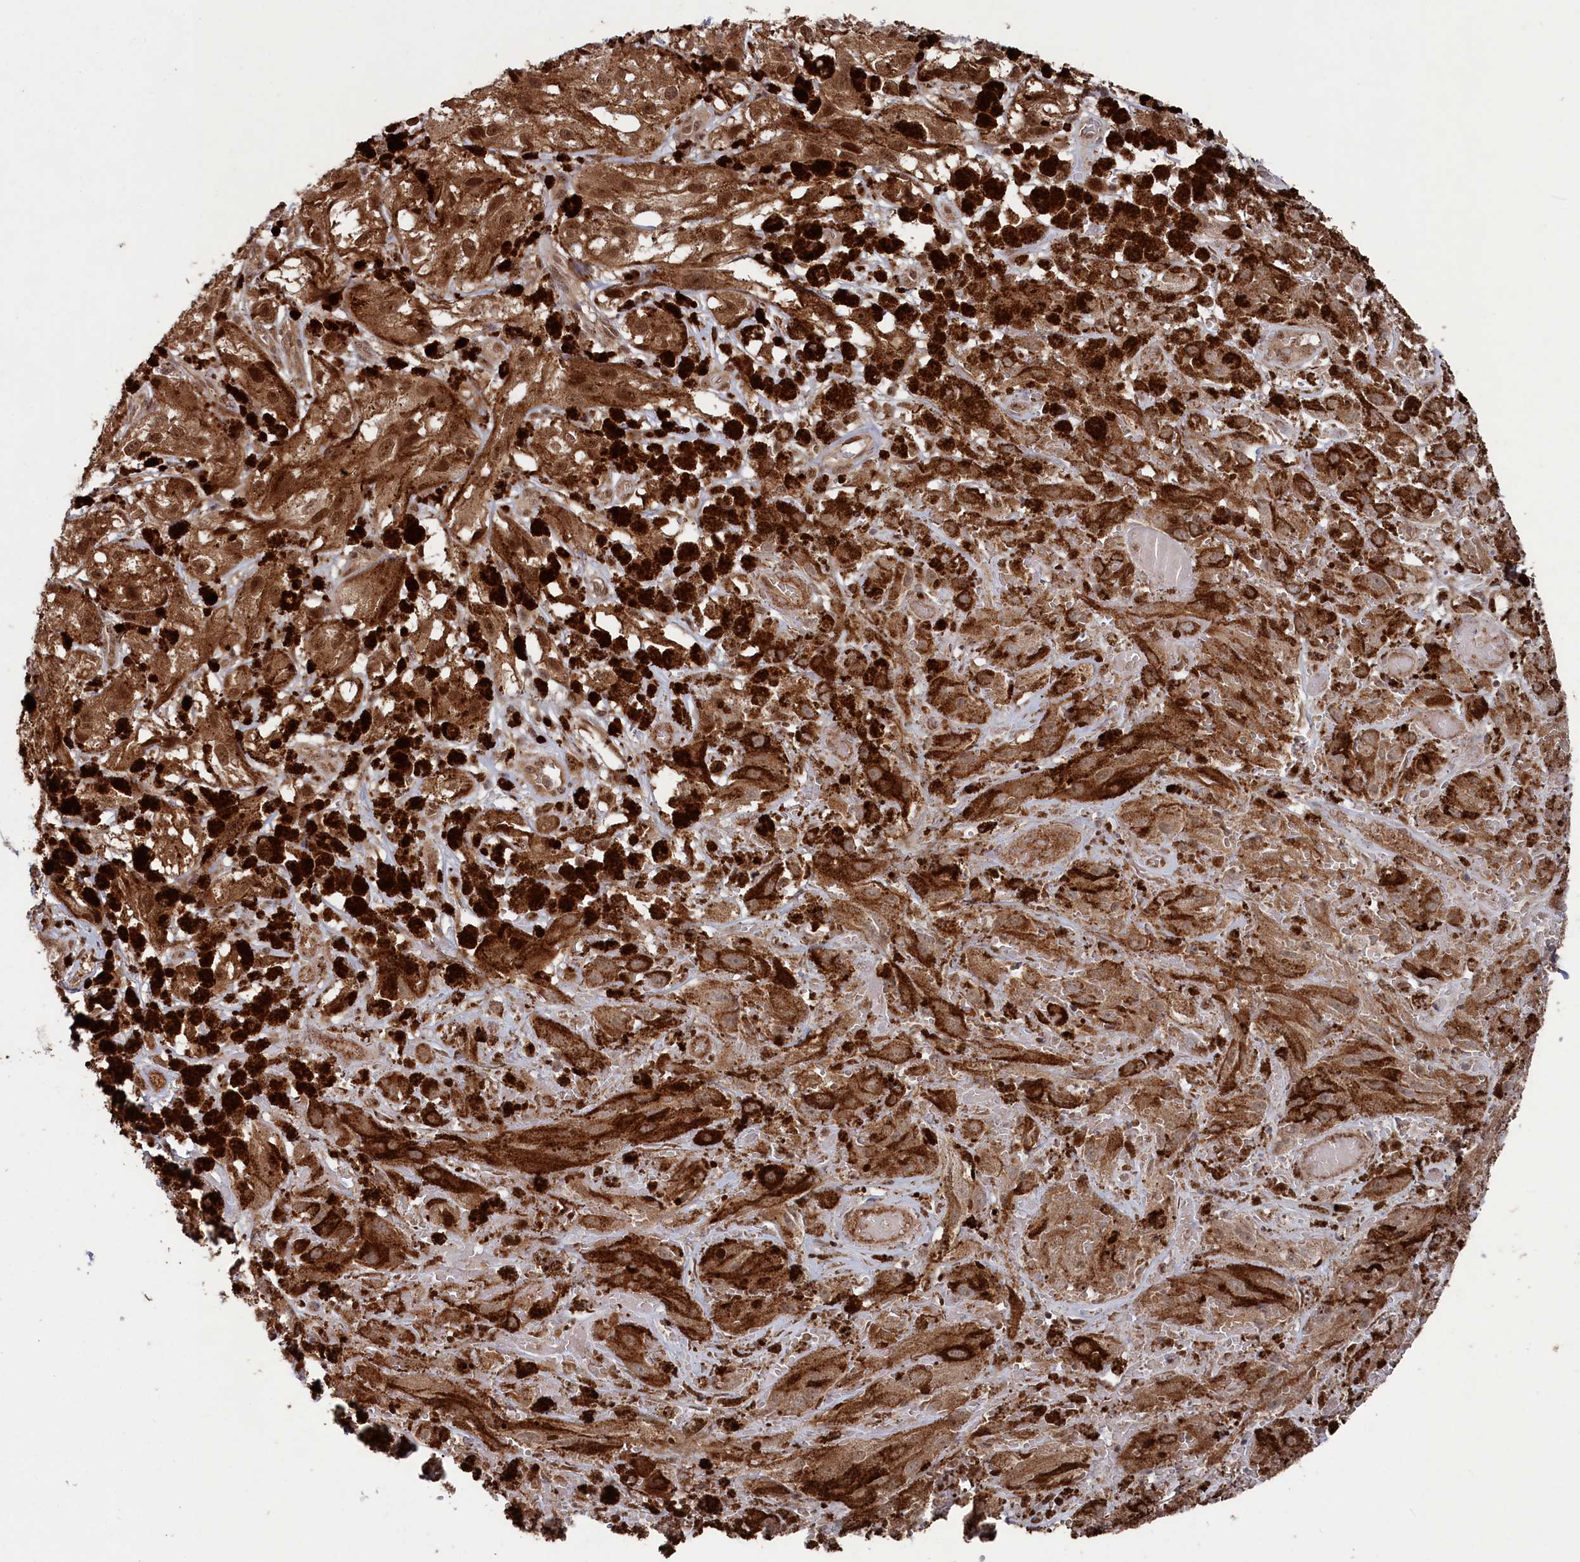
{"staining": {"intensity": "moderate", "quantity": ">75%", "location": "cytoplasmic/membranous,nuclear"}, "tissue": "melanoma", "cell_type": "Tumor cells", "image_type": "cancer", "snomed": [{"axis": "morphology", "description": "Malignant melanoma, NOS"}, {"axis": "topography", "description": "Skin"}], "caption": "Protein expression analysis of human melanoma reveals moderate cytoplasmic/membranous and nuclear expression in approximately >75% of tumor cells. The staining is performed using DAB brown chromogen to label protein expression. The nuclei are counter-stained blue using hematoxylin.", "gene": "BORCS7", "patient": {"sex": "male", "age": 88}}